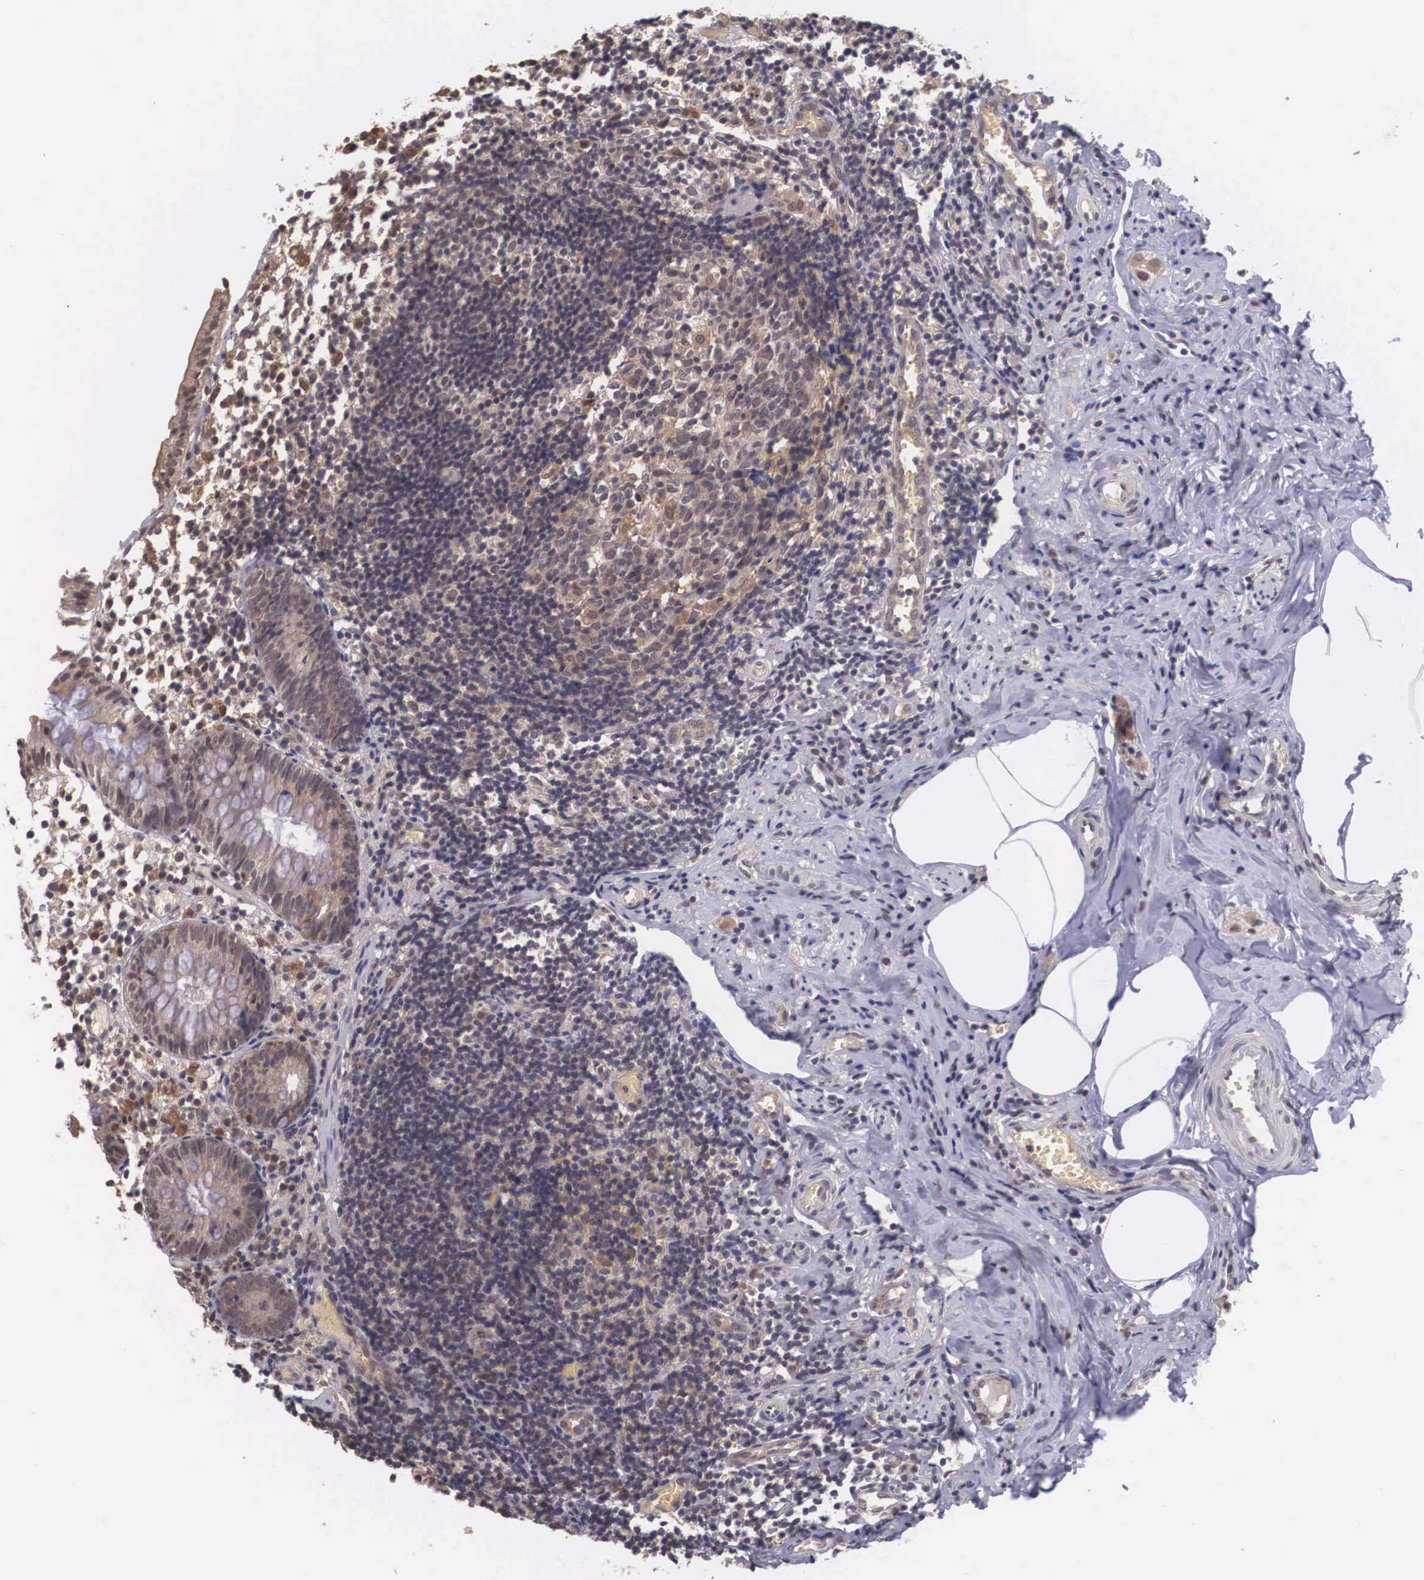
{"staining": {"intensity": "moderate", "quantity": ">75%", "location": "cytoplasmic/membranous"}, "tissue": "appendix", "cell_type": "Glandular cells", "image_type": "normal", "snomed": [{"axis": "morphology", "description": "Normal tissue, NOS"}, {"axis": "topography", "description": "Appendix"}], "caption": "High-magnification brightfield microscopy of benign appendix stained with DAB (brown) and counterstained with hematoxylin (blue). glandular cells exhibit moderate cytoplasmic/membranous staining is appreciated in about>75% of cells.", "gene": "VASH1", "patient": {"sex": "male", "age": 25}}